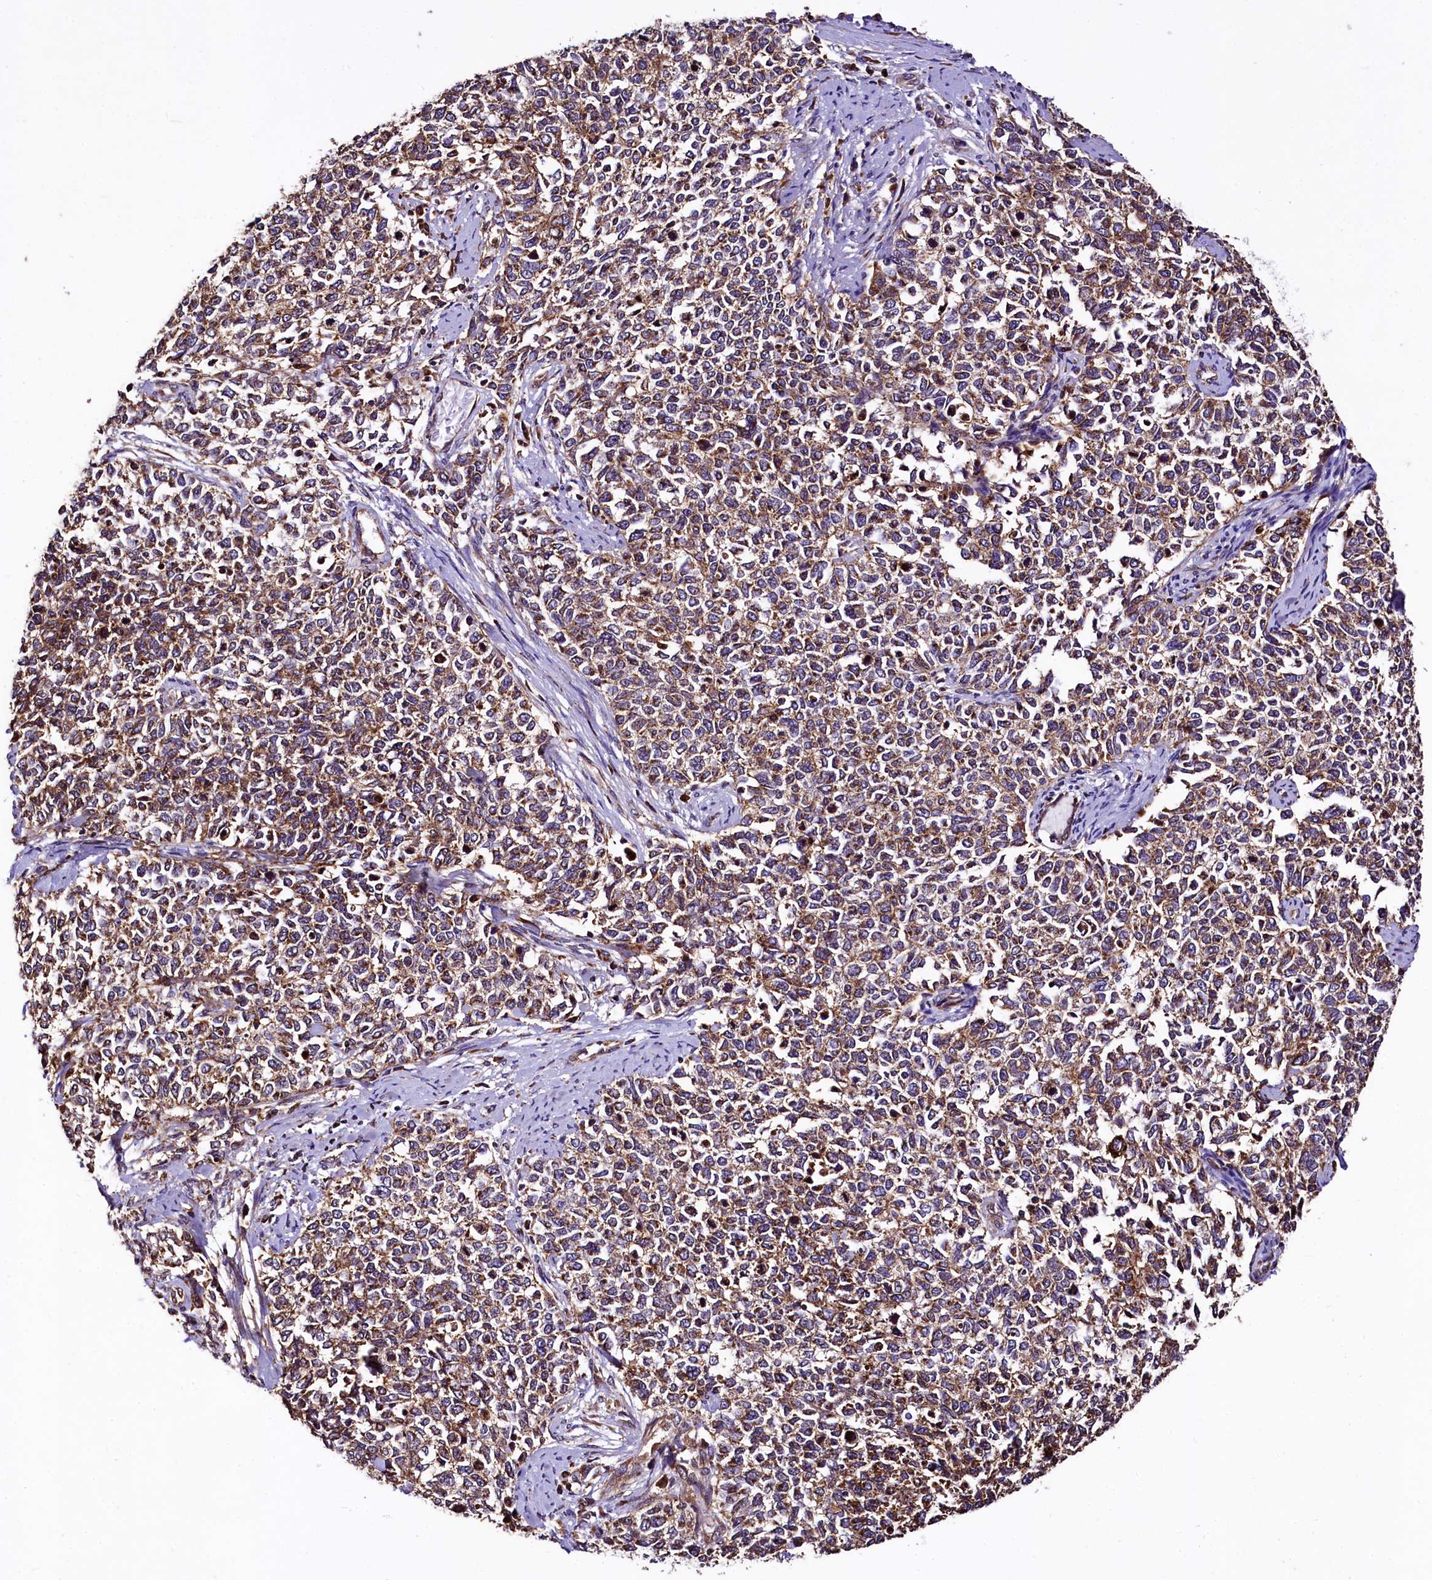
{"staining": {"intensity": "moderate", "quantity": ">75%", "location": "cytoplasmic/membranous"}, "tissue": "cervical cancer", "cell_type": "Tumor cells", "image_type": "cancer", "snomed": [{"axis": "morphology", "description": "Squamous cell carcinoma, NOS"}, {"axis": "topography", "description": "Cervix"}], "caption": "Cervical cancer (squamous cell carcinoma) stained with a protein marker displays moderate staining in tumor cells.", "gene": "LRSAM1", "patient": {"sex": "female", "age": 63}}